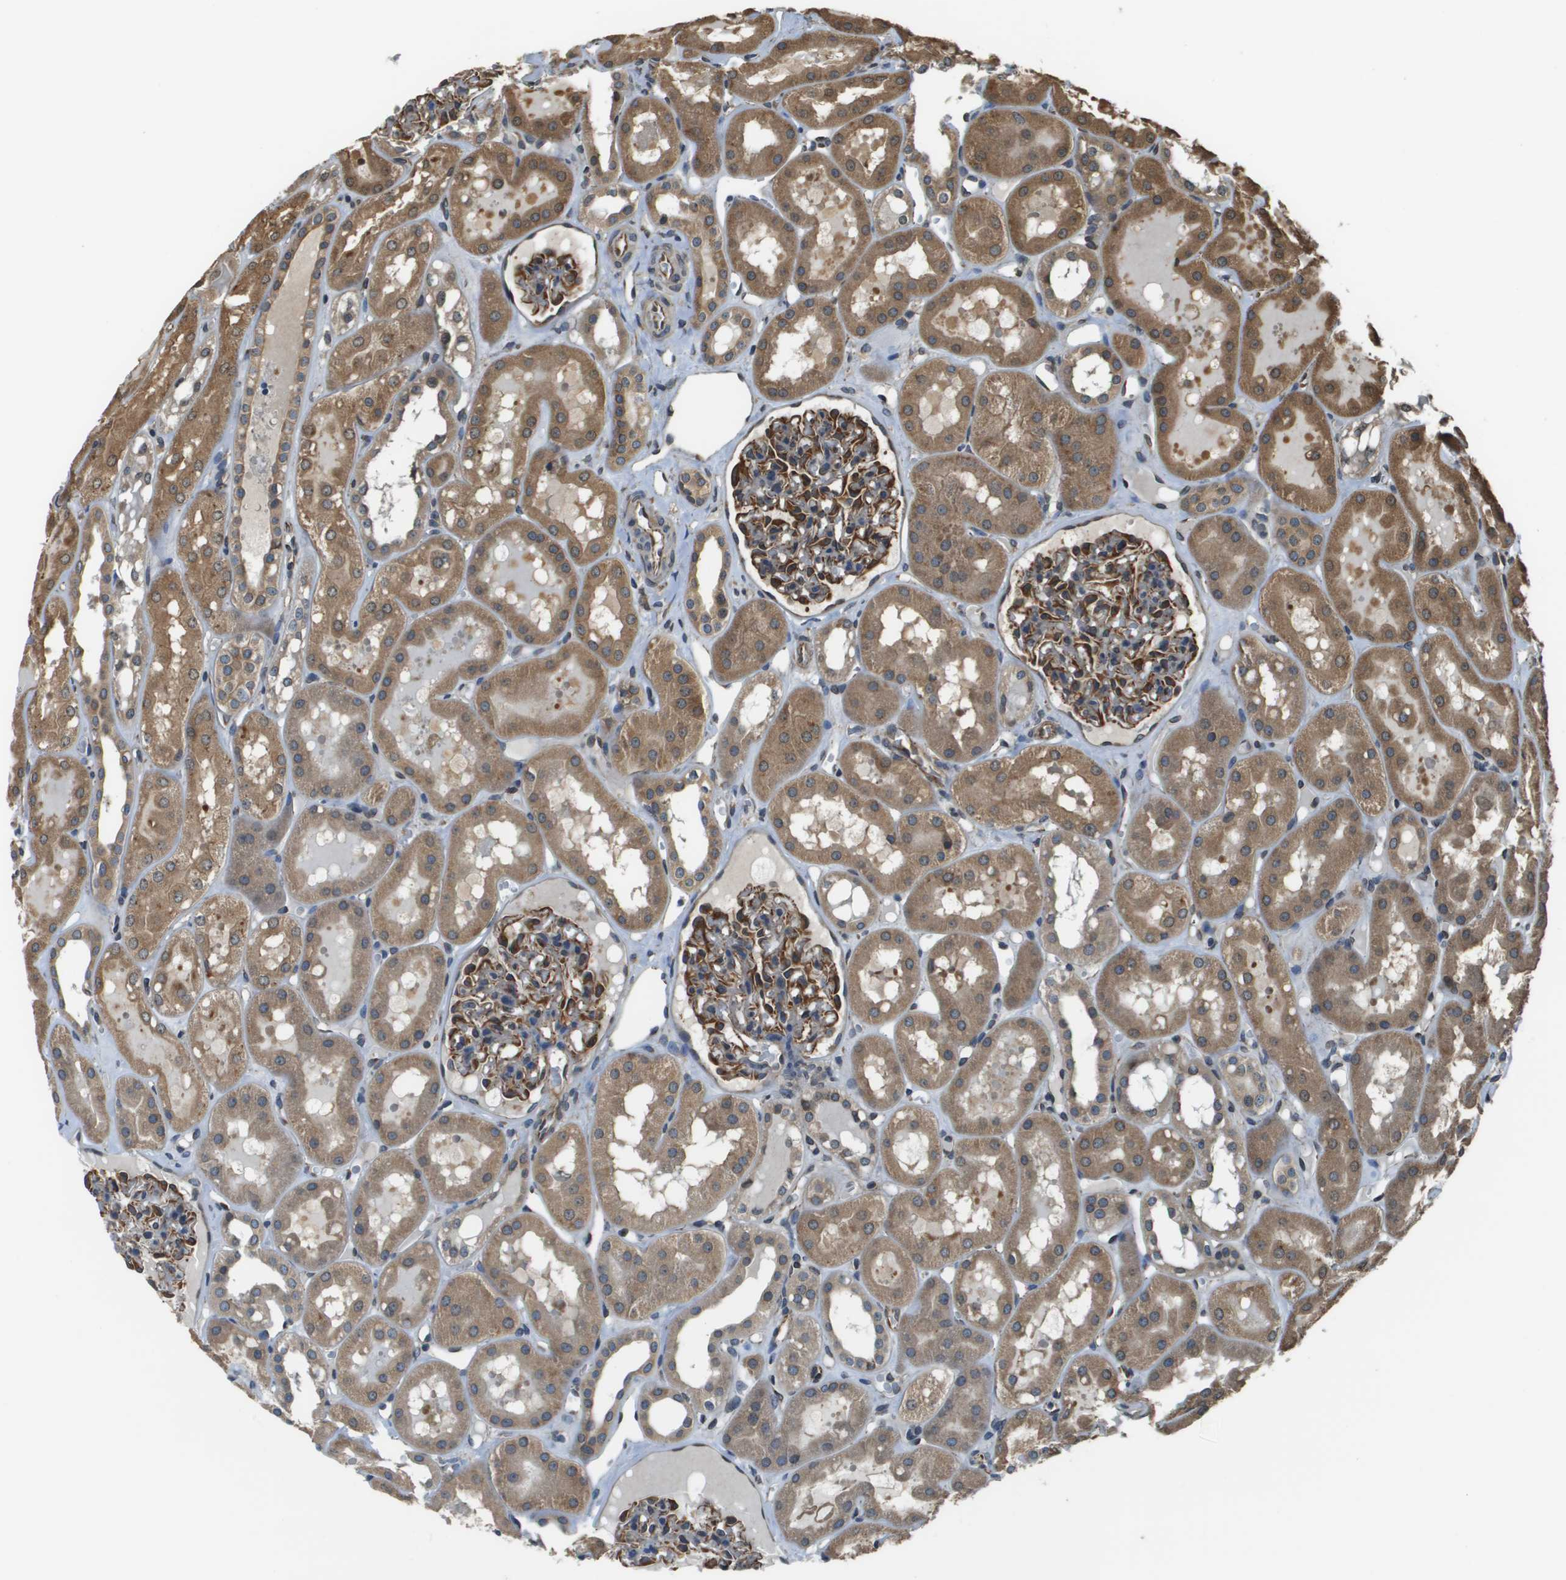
{"staining": {"intensity": "strong", "quantity": "<25%", "location": "cytoplasmic/membranous"}, "tissue": "kidney", "cell_type": "Cells in glomeruli", "image_type": "normal", "snomed": [{"axis": "morphology", "description": "Normal tissue, NOS"}, {"axis": "topography", "description": "Kidney"}, {"axis": "topography", "description": "Urinary bladder"}], "caption": "Immunohistochemical staining of normal kidney shows <25% levels of strong cytoplasmic/membranous protein positivity in approximately <25% of cells in glomeruli.", "gene": "SEC62", "patient": {"sex": "male", "age": 16}}